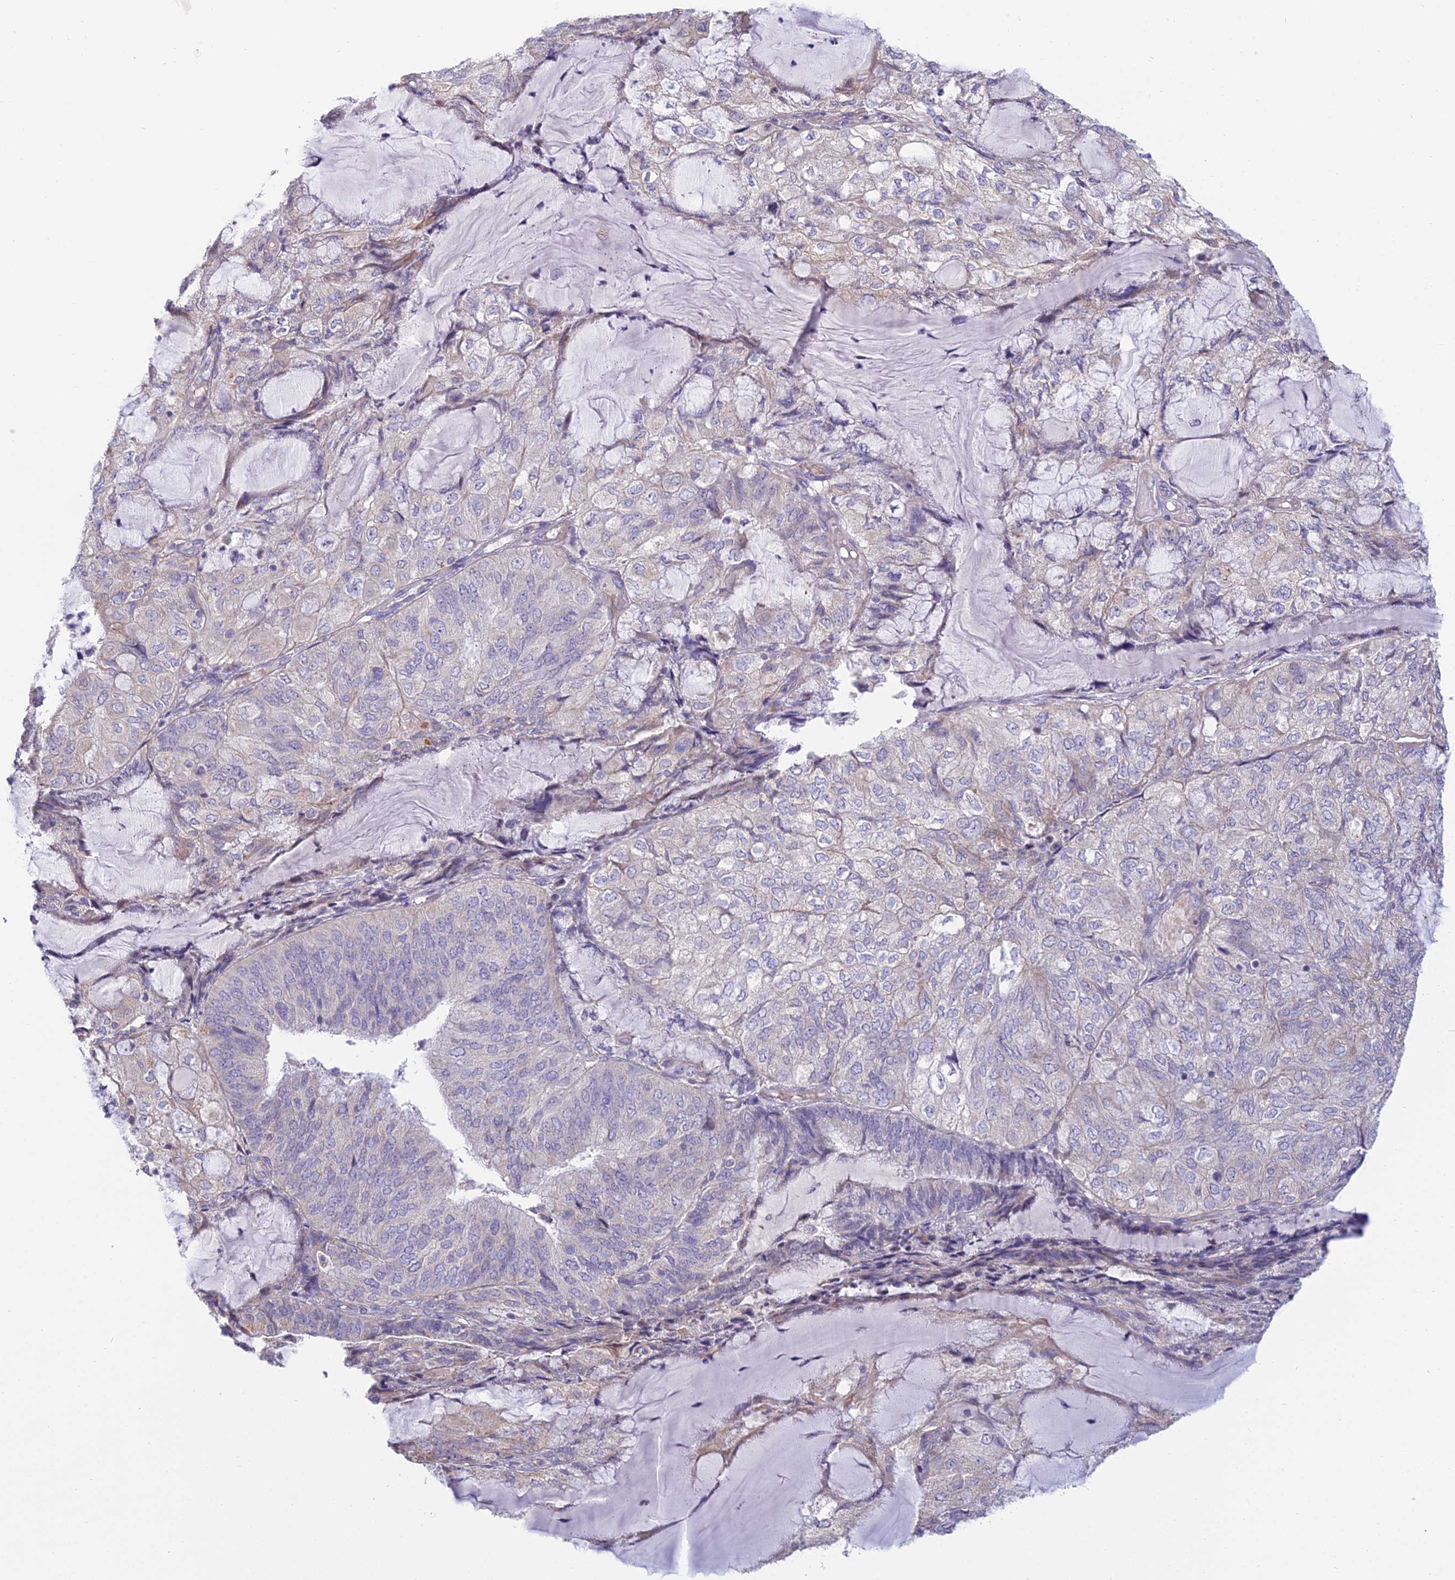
{"staining": {"intensity": "weak", "quantity": "<25%", "location": "cytoplasmic/membranous"}, "tissue": "endometrial cancer", "cell_type": "Tumor cells", "image_type": "cancer", "snomed": [{"axis": "morphology", "description": "Adenocarcinoma, NOS"}, {"axis": "topography", "description": "Endometrium"}], "caption": "Micrograph shows no significant protein staining in tumor cells of endometrial cancer (adenocarcinoma).", "gene": "CFAP206", "patient": {"sex": "female", "age": 81}}